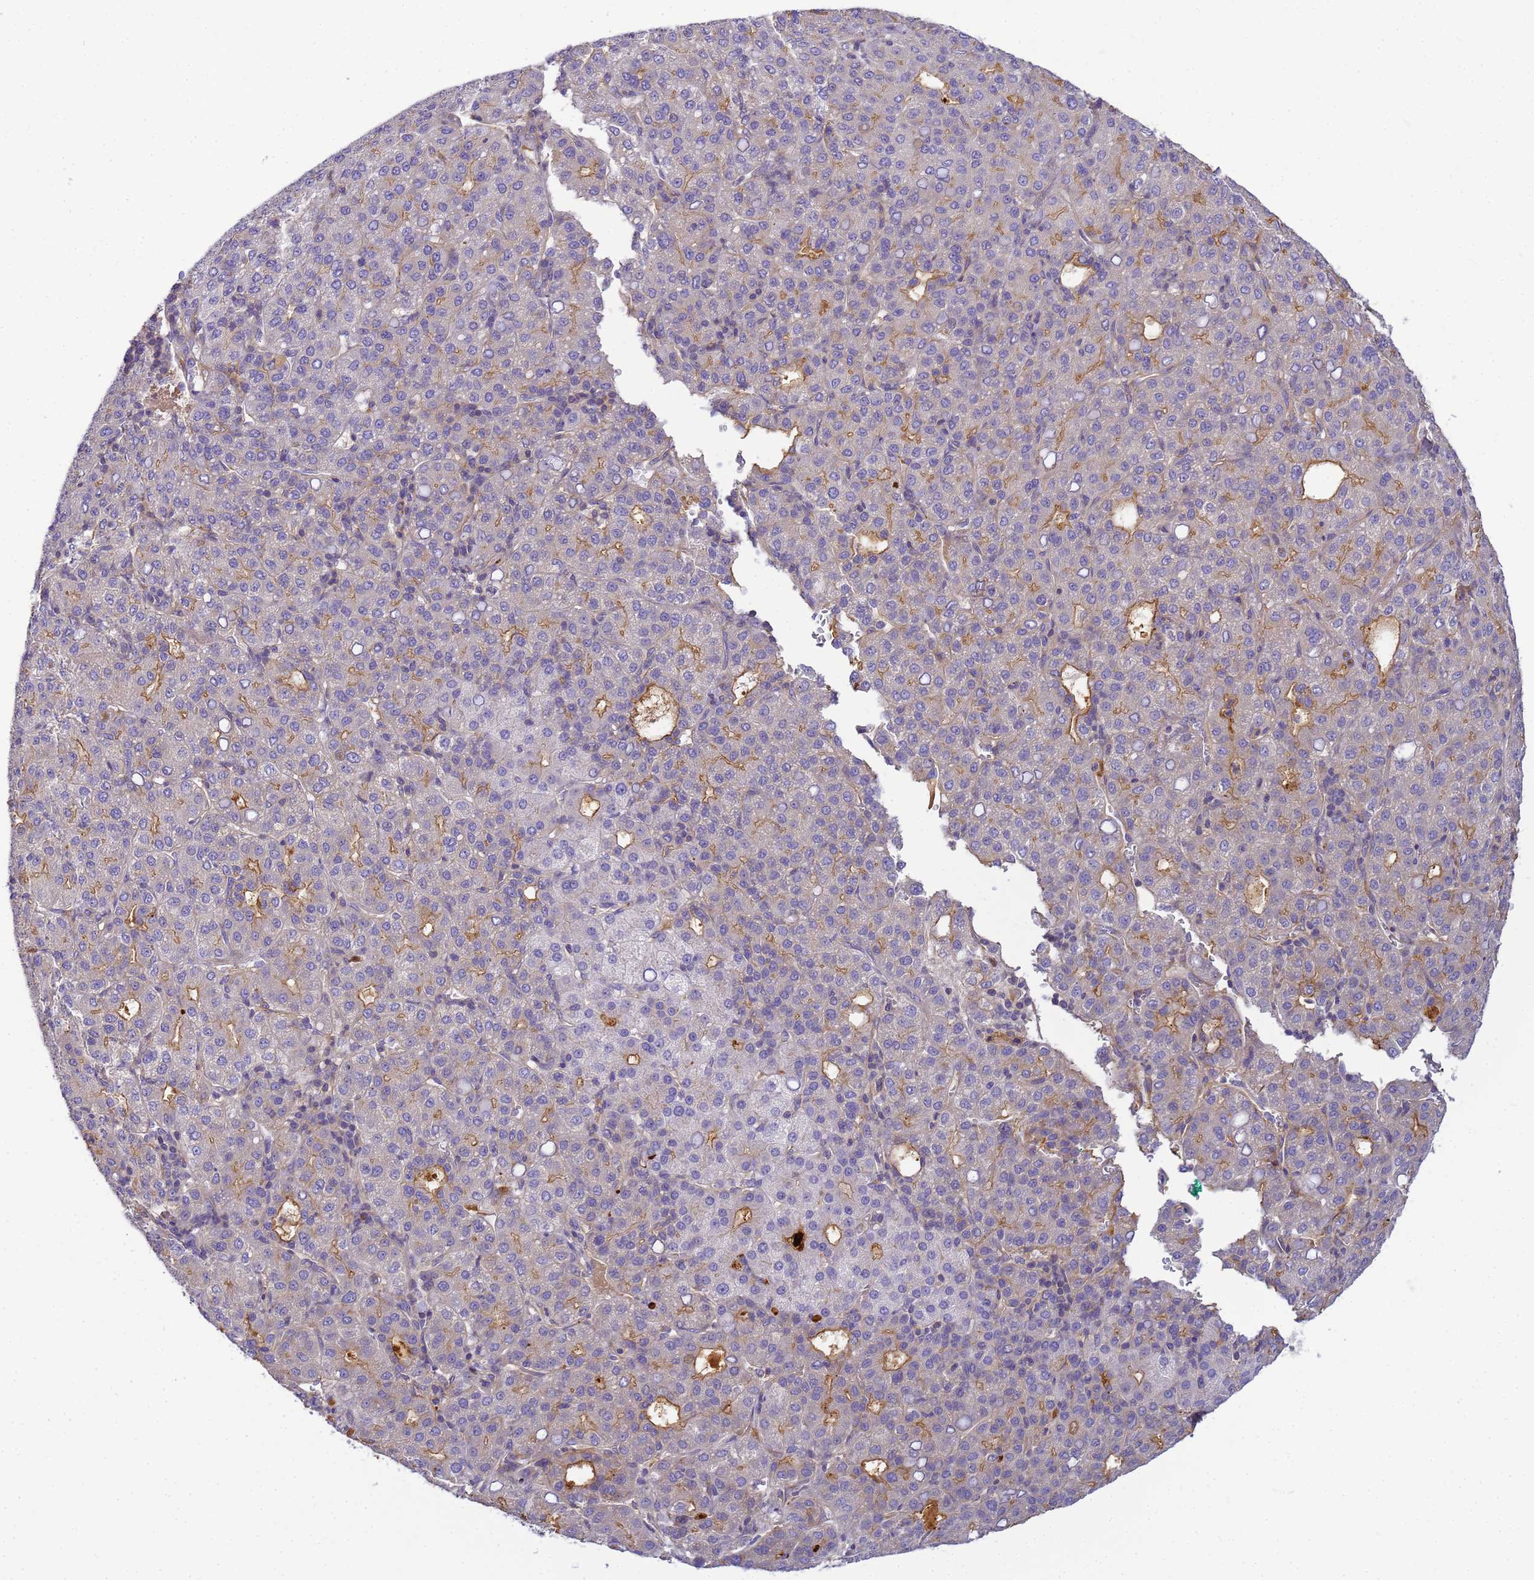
{"staining": {"intensity": "moderate", "quantity": "<25%", "location": "cytoplasmic/membranous"}, "tissue": "liver cancer", "cell_type": "Tumor cells", "image_type": "cancer", "snomed": [{"axis": "morphology", "description": "Carcinoma, Hepatocellular, NOS"}, {"axis": "topography", "description": "Liver"}], "caption": "Liver hepatocellular carcinoma tissue demonstrates moderate cytoplasmic/membranous staining in approximately <25% of tumor cells (Stains: DAB (3,3'-diaminobenzidine) in brown, nuclei in blue, Microscopy: brightfield microscopy at high magnification).", "gene": "MYL12A", "patient": {"sex": "male", "age": 65}}